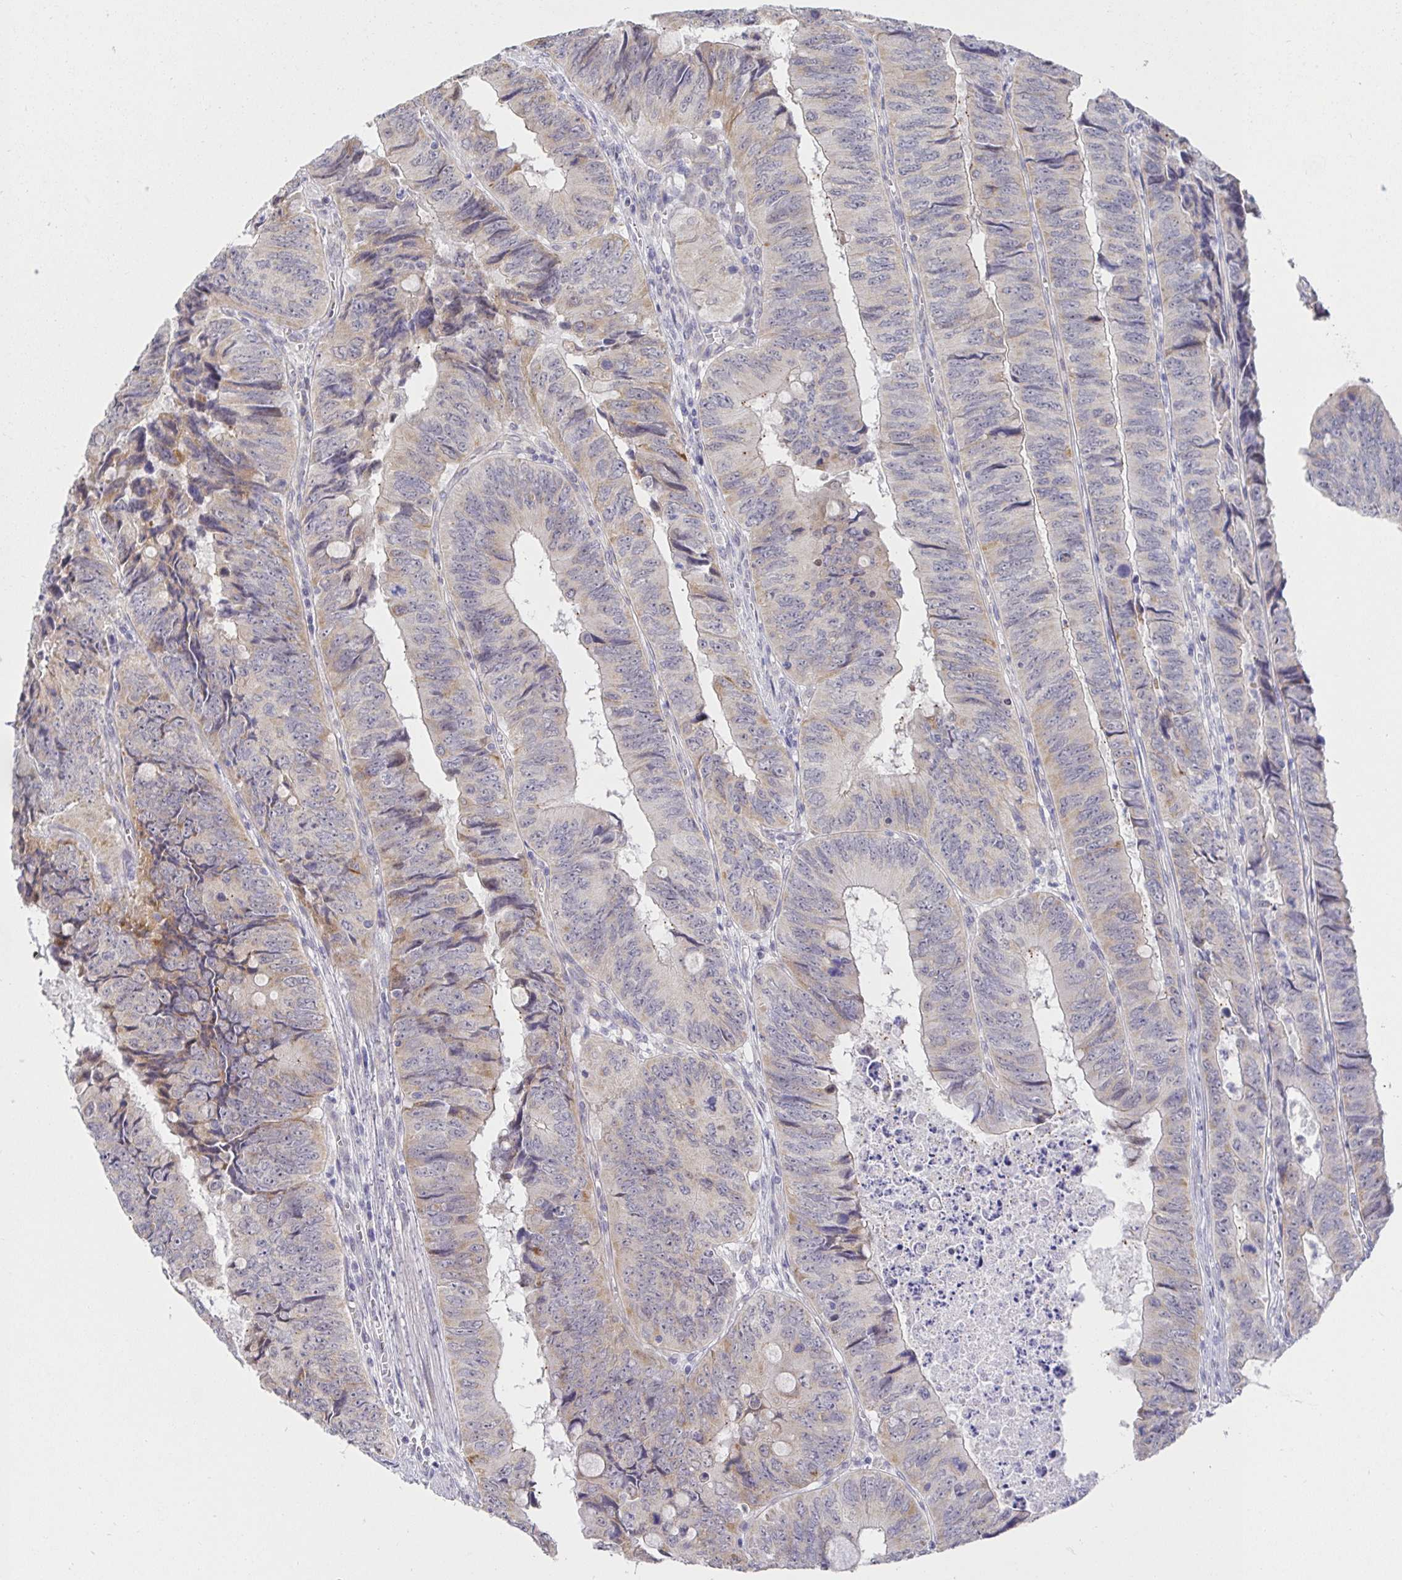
{"staining": {"intensity": "moderate", "quantity": "25%-75%", "location": "cytoplasmic/membranous"}, "tissue": "colorectal cancer", "cell_type": "Tumor cells", "image_type": "cancer", "snomed": [{"axis": "morphology", "description": "Adenocarcinoma, NOS"}, {"axis": "topography", "description": "Colon"}], "caption": "Tumor cells reveal medium levels of moderate cytoplasmic/membranous expression in approximately 25%-75% of cells in human colorectal adenocarcinoma.", "gene": "CIT", "patient": {"sex": "female", "age": 84}}